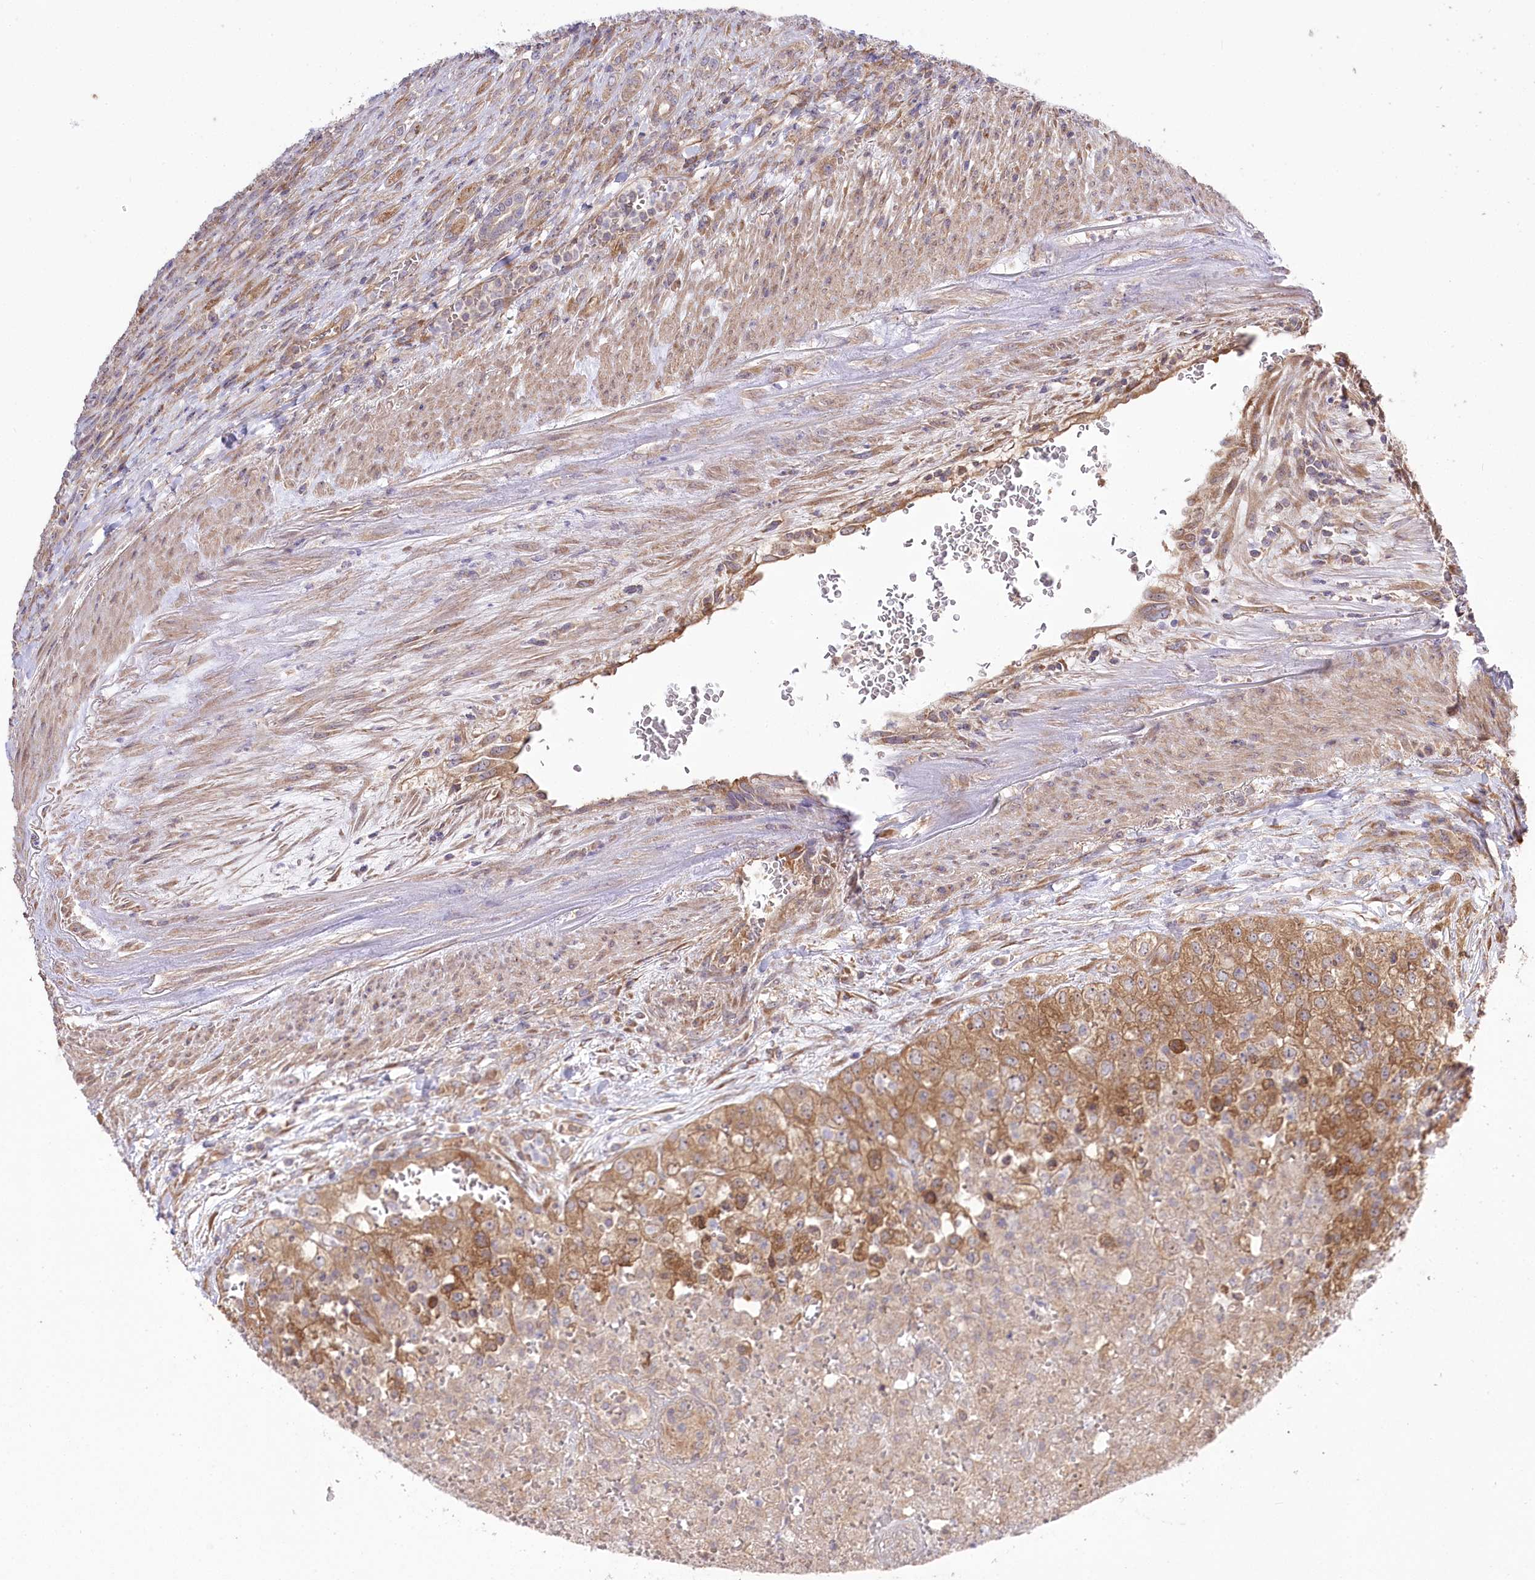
{"staining": {"intensity": "moderate", "quantity": ">75%", "location": "cytoplasmic/membranous"}, "tissue": "renal cancer", "cell_type": "Tumor cells", "image_type": "cancer", "snomed": [{"axis": "morphology", "description": "Adenocarcinoma, NOS"}, {"axis": "topography", "description": "Kidney"}], "caption": "Adenocarcinoma (renal) stained for a protein (brown) demonstrates moderate cytoplasmic/membranous positive expression in about >75% of tumor cells.", "gene": "PRSS53", "patient": {"sex": "female", "age": 54}}